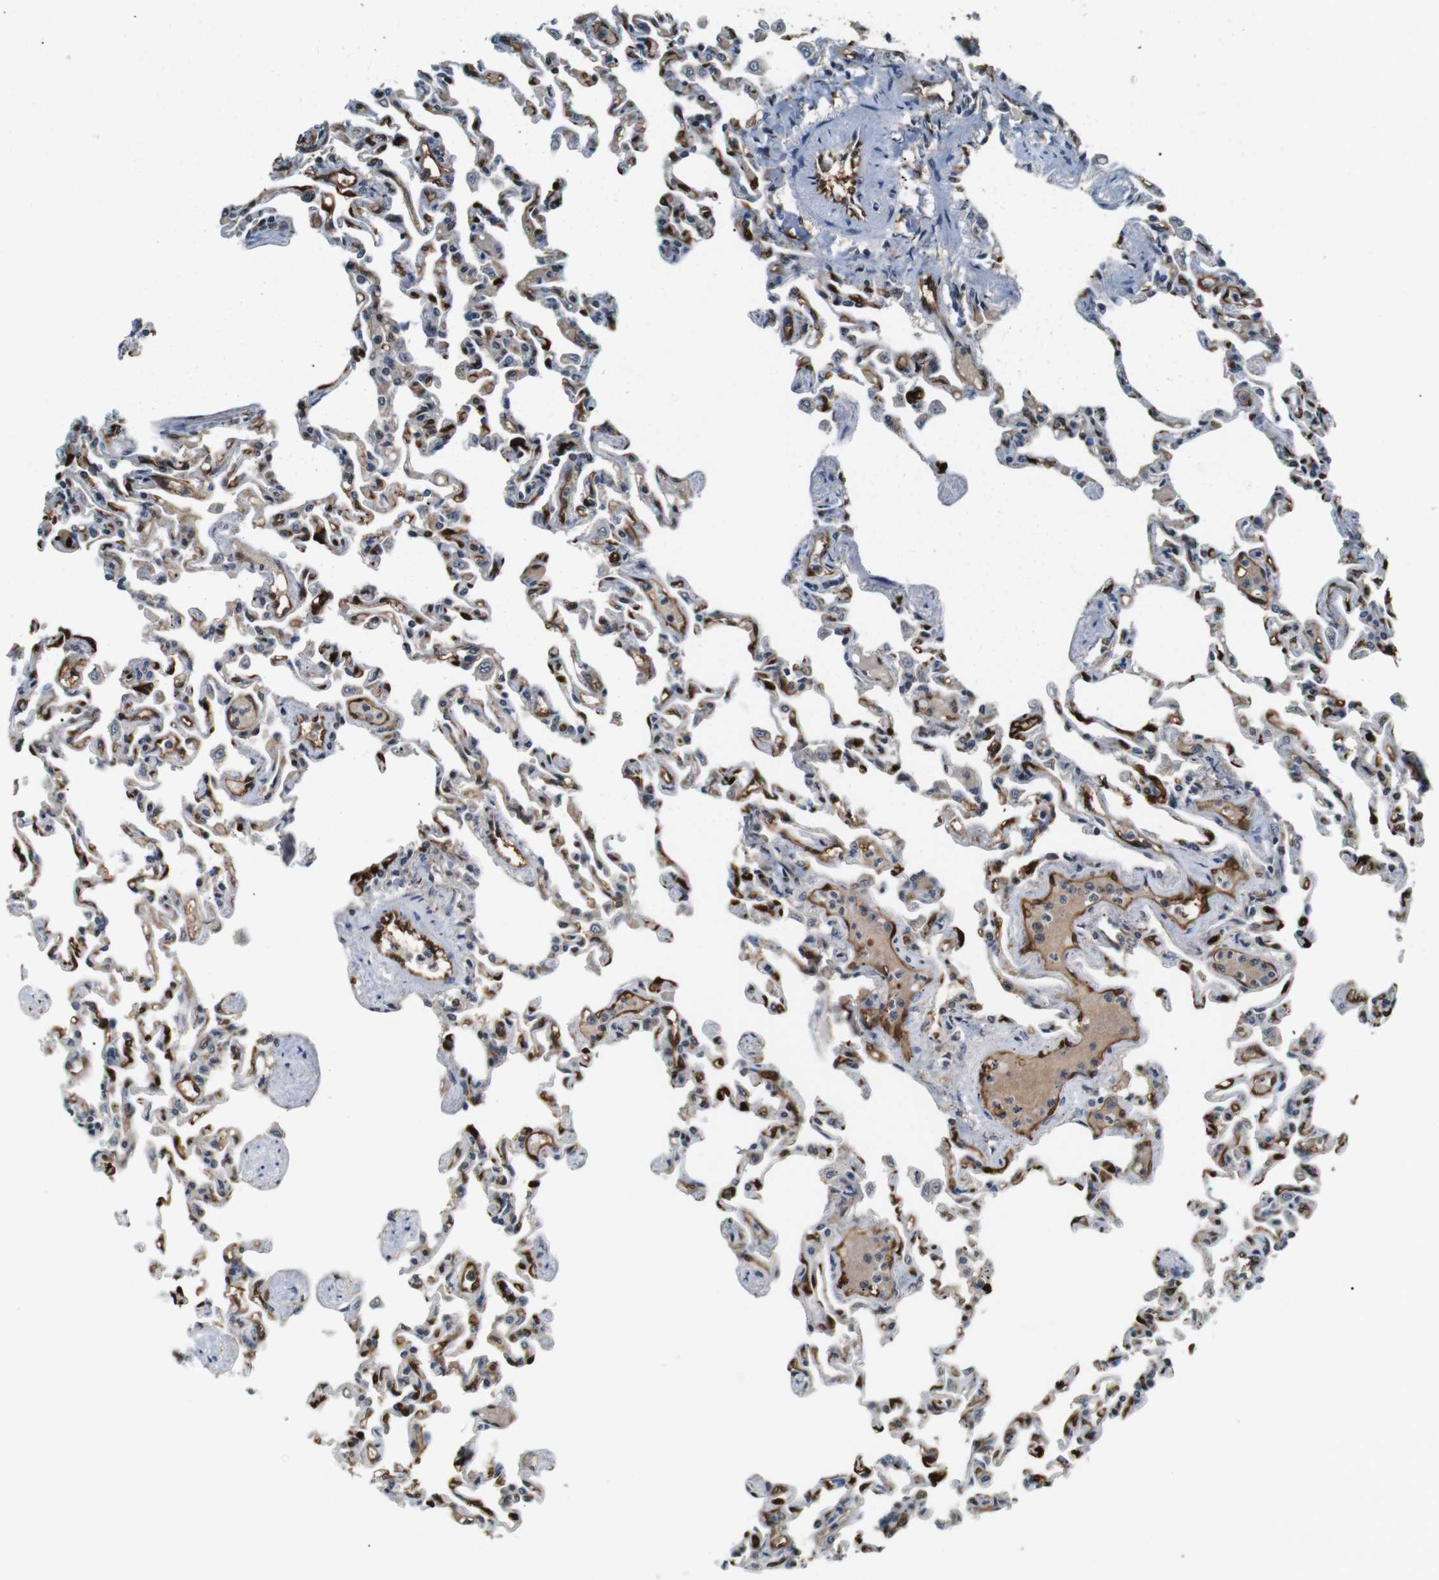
{"staining": {"intensity": "moderate", "quantity": "25%-75%", "location": "cytoplasmic/membranous,nuclear"}, "tissue": "lung", "cell_type": "Alveolar cells", "image_type": "normal", "snomed": [{"axis": "morphology", "description": "Normal tissue, NOS"}, {"axis": "topography", "description": "Lung"}], "caption": "Protein staining of benign lung shows moderate cytoplasmic/membranous,nuclear staining in about 25%-75% of alveolar cells. Nuclei are stained in blue.", "gene": "LXN", "patient": {"sex": "male", "age": 21}}